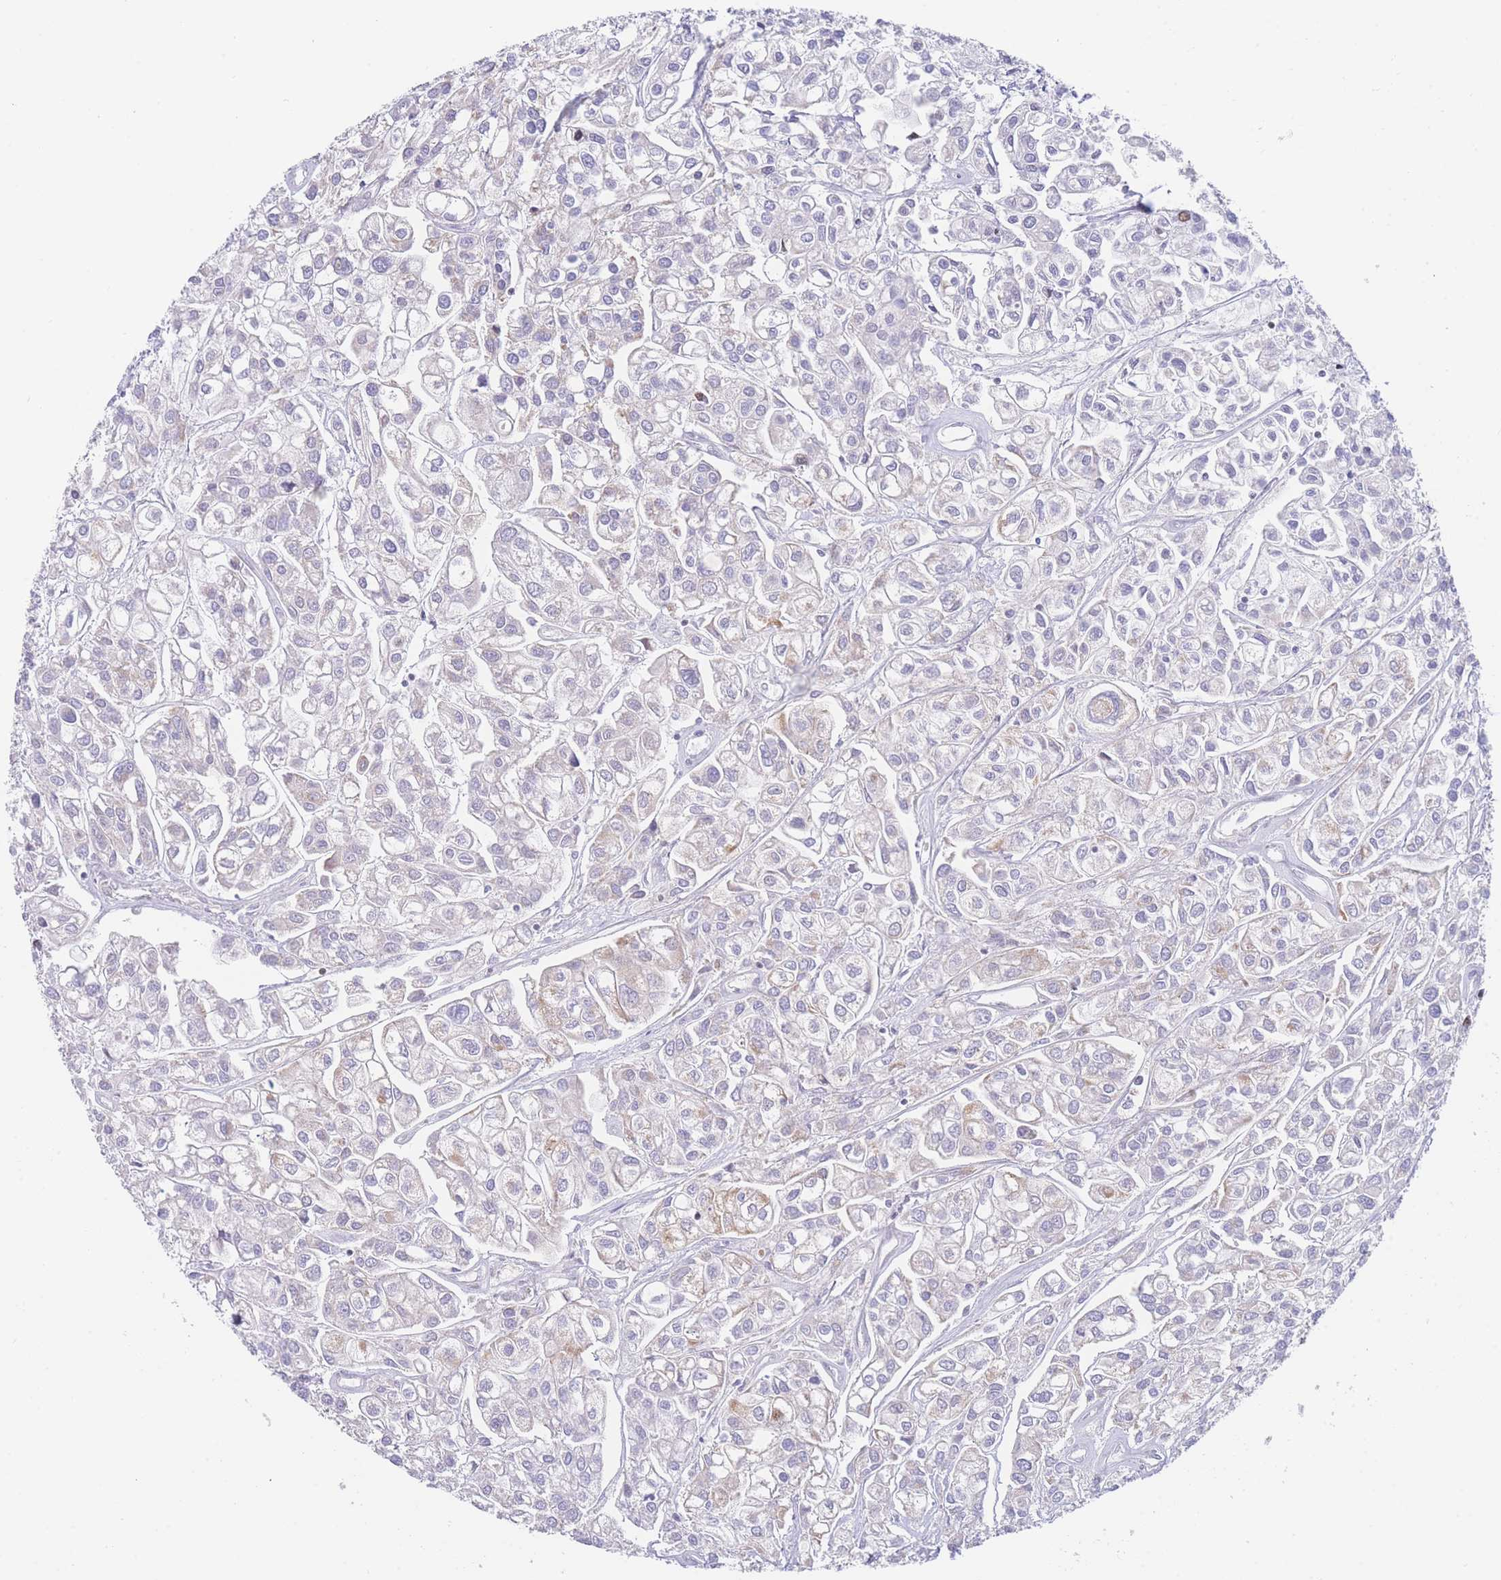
{"staining": {"intensity": "weak", "quantity": "<25%", "location": "cytoplasmic/membranous"}, "tissue": "urothelial cancer", "cell_type": "Tumor cells", "image_type": "cancer", "snomed": [{"axis": "morphology", "description": "Urothelial carcinoma, High grade"}, {"axis": "topography", "description": "Urinary bladder"}], "caption": "The IHC micrograph has no significant positivity in tumor cells of urothelial cancer tissue.", "gene": "GPAM", "patient": {"sex": "male", "age": 67}}